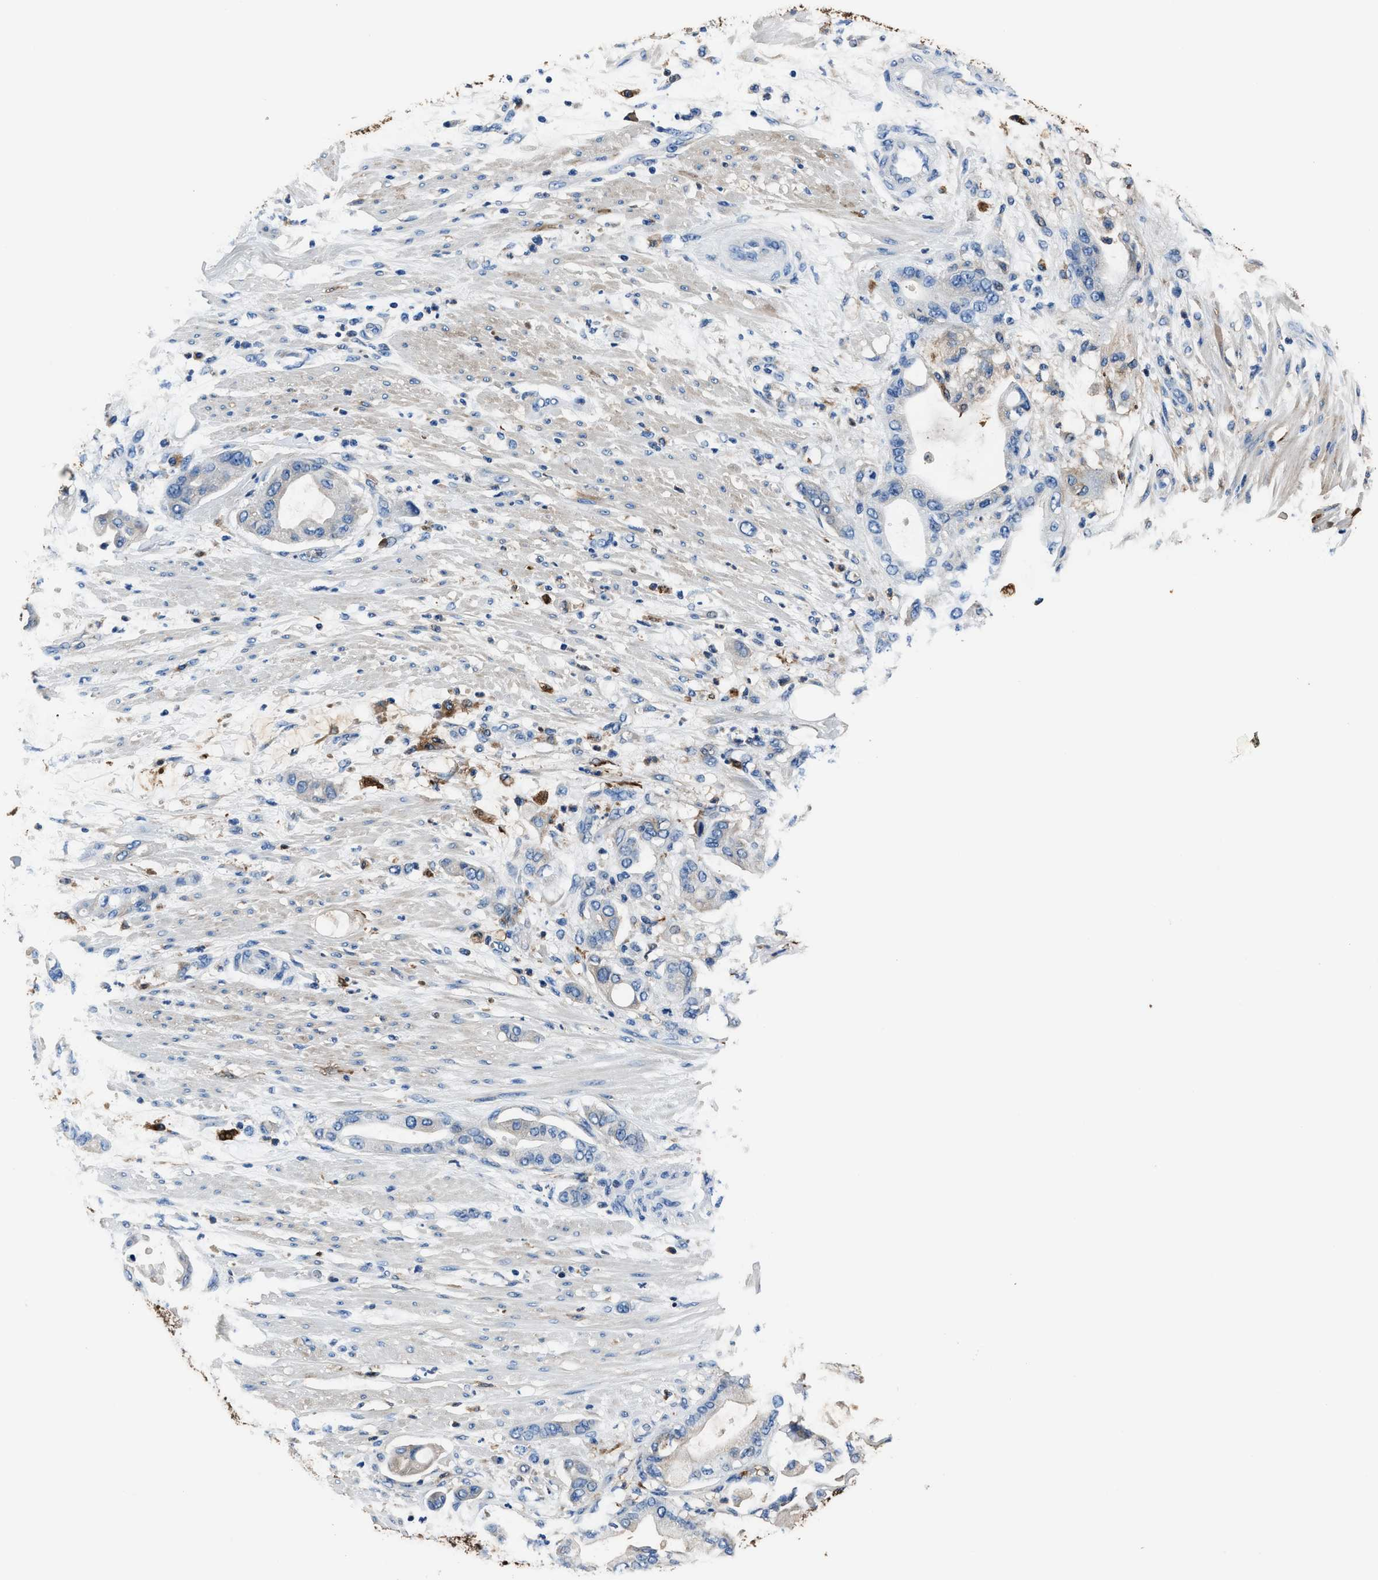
{"staining": {"intensity": "weak", "quantity": "<25%", "location": "cytoplasmic/membranous"}, "tissue": "pancreatic cancer", "cell_type": "Tumor cells", "image_type": "cancer", "snomed": [{"axis": "morphology", "description": "Adenocarcinoma, NOS"}, {"axis": "morphology", "description": "Adenocarcinoma, metastatic, NOS"}, {"axis": "topography", "description": "Lymph node"}, {"axis": "topography", "description": "Pancreas"}, {"axis": "topography", "description": "Duodenum"}], "caption": "High power microscopy micrograph of an immunohistochemistry (IHC) image of pancreatic cancer, revealing no significant expression in tumor cells.", "gene": "FTL", "patient": {"sex": "female", "age": 64}}